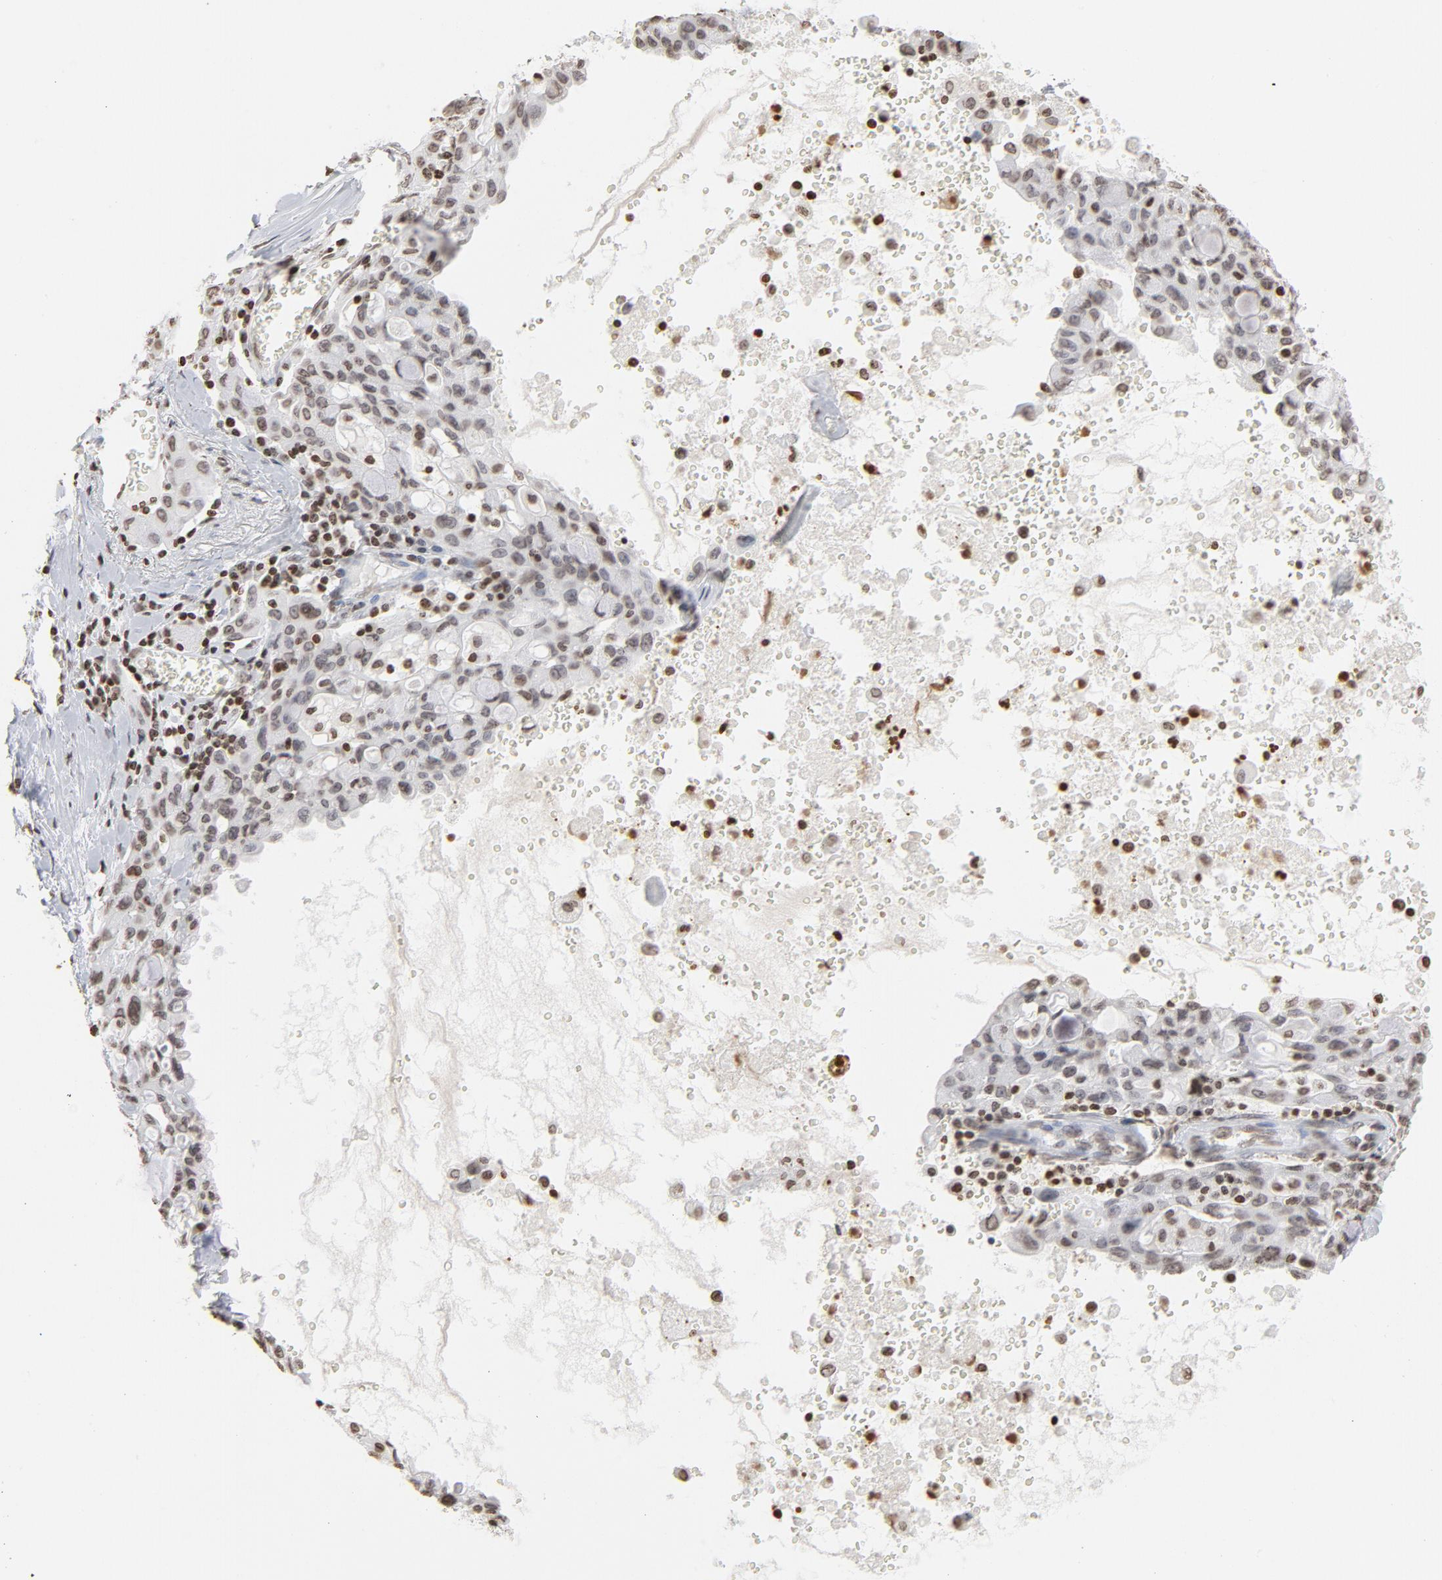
{"staining": {"intensity": "weak", "quantity": "25%-75%", "location": "nuclear"}, "tissue": "lung cancer", "cell_type": "Tumor cells", "image_type": "cancer", "snomed": [{"axis": "morphology", "description": "Adenocarcinoma, NOS"}, {"axis": "topography", "description": "Lung"}], "caption": "Tumor cells exhibit weak nuclear expression in approximately 25%-75% of cells in adenocarcinoma (lung).", "gene": "H2AC12", "patient": {"sex": "female", "age": 44}}